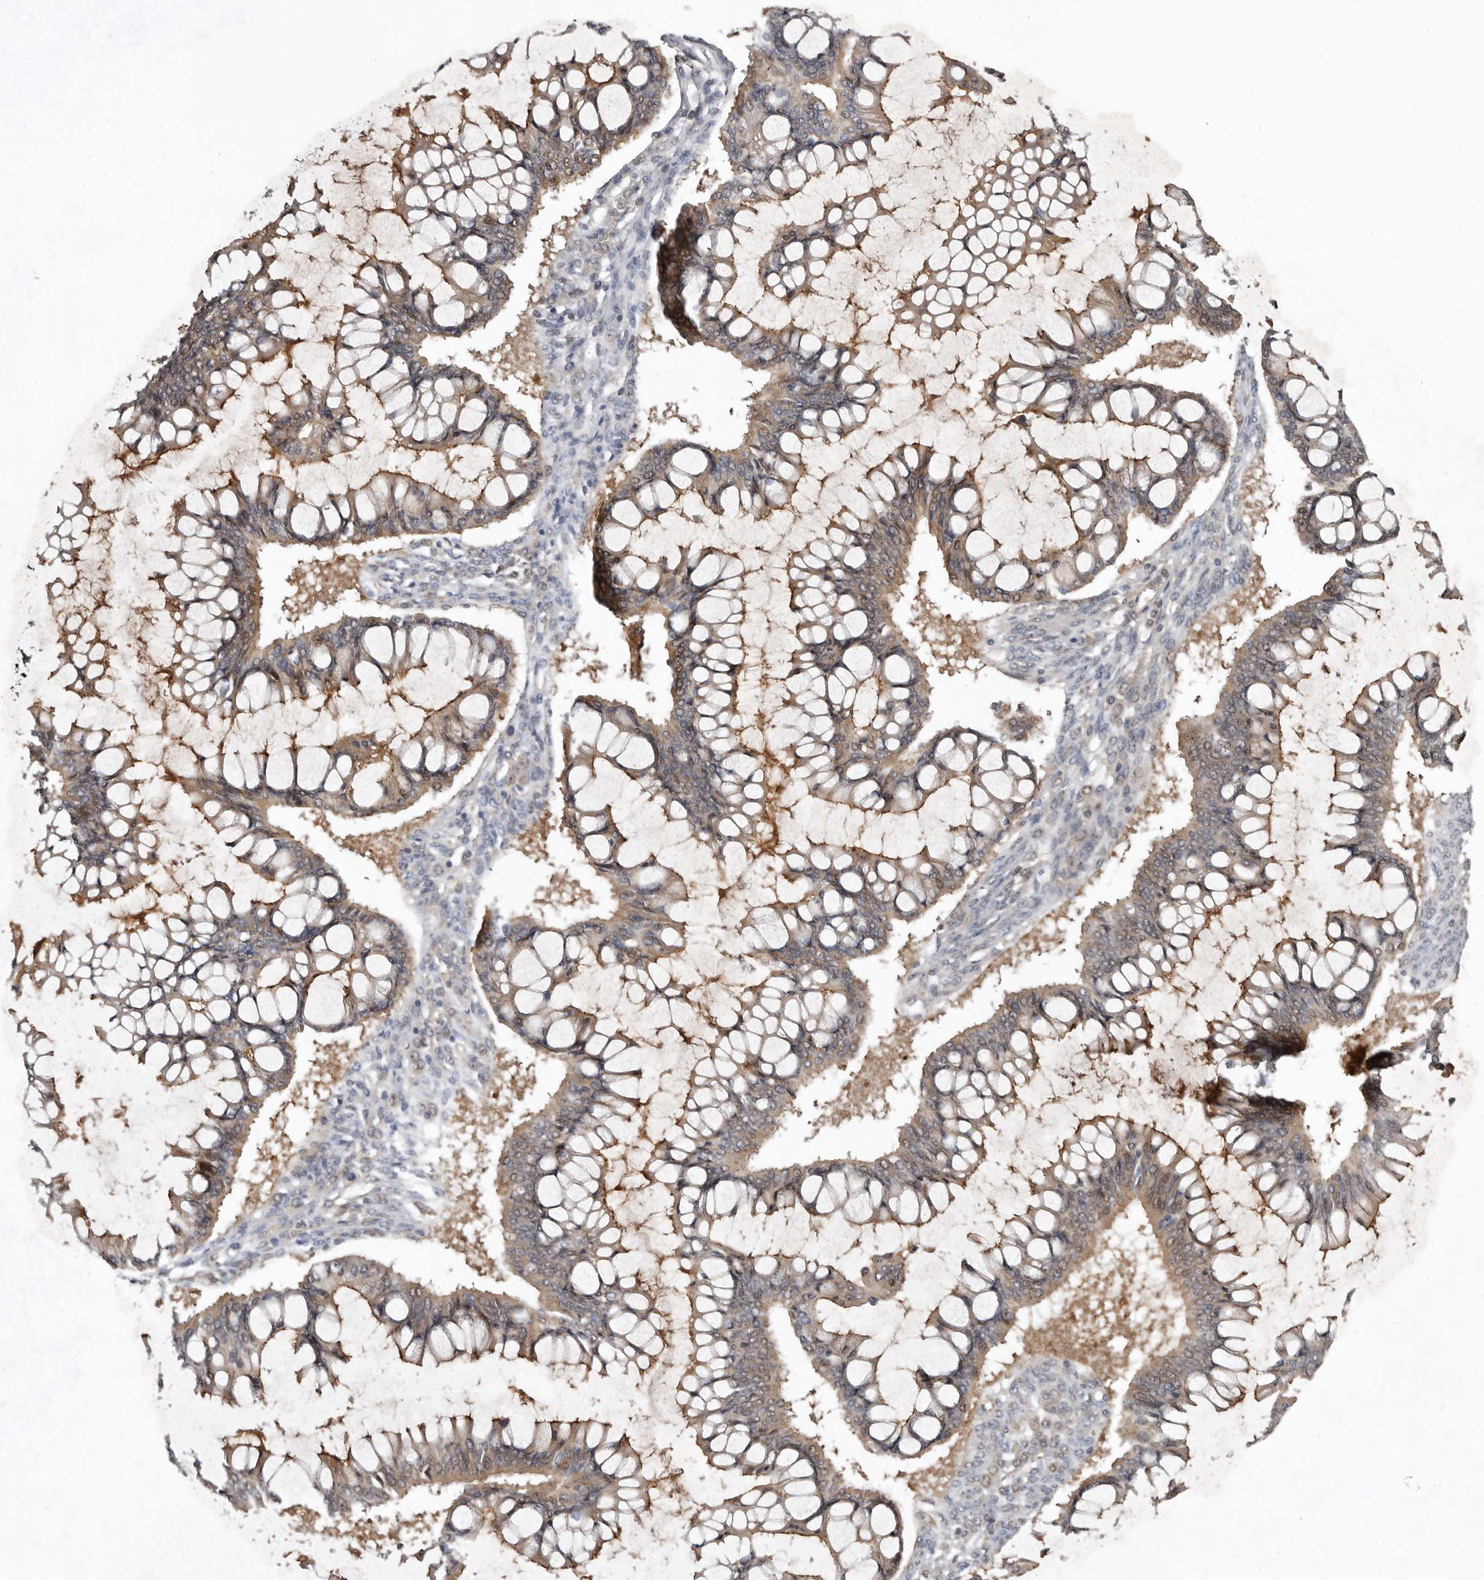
{"staining": {"intensity": "moderate", "quantity": "25%-75%", "location": "cytoplasmic/membranous"}, "tissue": "ovarian cancer", "cell_type": "Tumor cells", "image_type": "cancer", "snomed": [{"axis": "morphology", "description": "Cystadenocarcinoma, mucinous, NOS"}, {"axis": "topography", "description": "Ovary"}], "caption": "Ovarian cancer was stained to show a protein in brown. There is medium levels of moderate cytoplasmic/membranous expression in about 25%-75% of tumor cells.", "gene": "RBKS", "patient": {"sex": "female", "age": 73}}